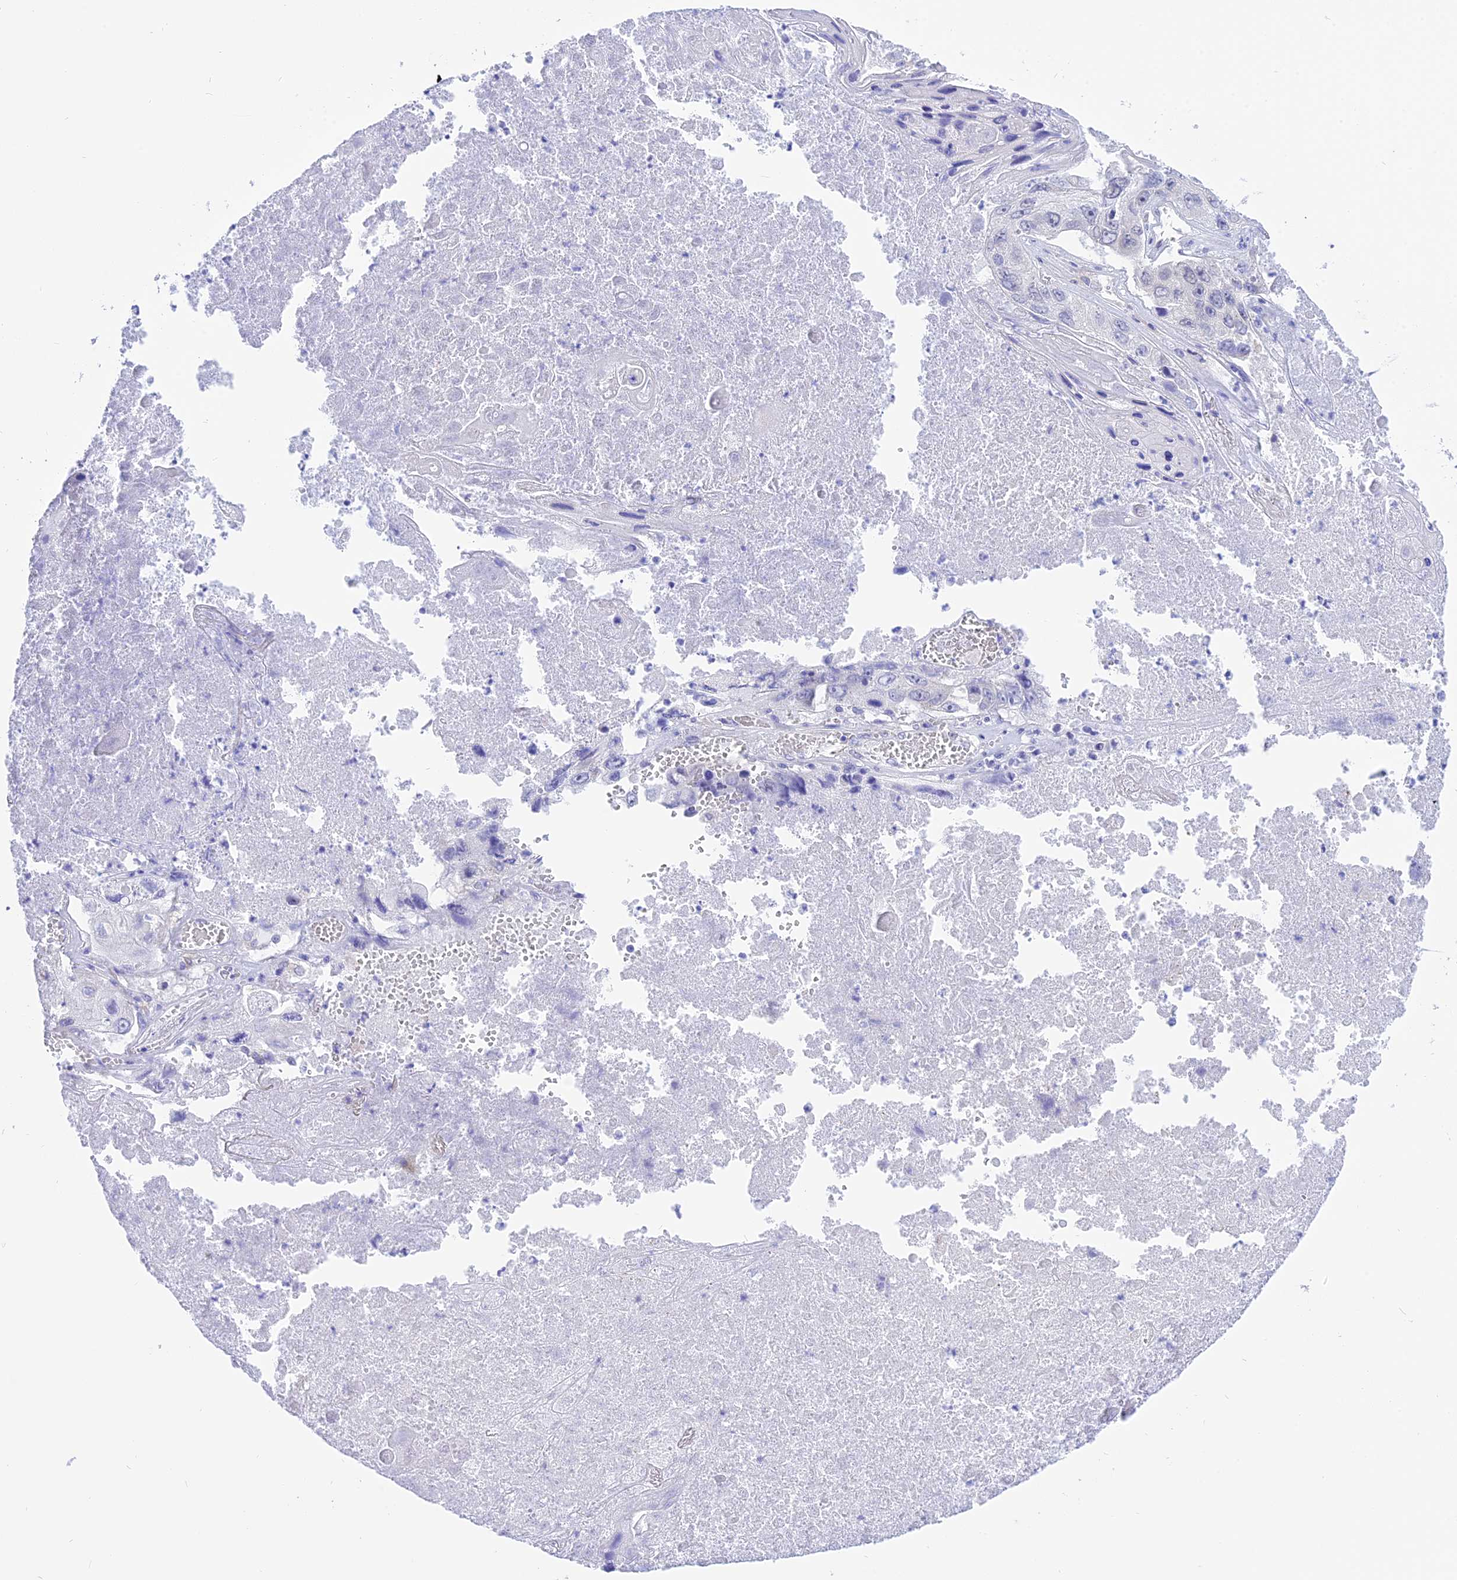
{"staining": {"intensity": "negative", "quantity": "none", "location": "none"}, "tissue": "lung cancer", "cell_type": "Tumor cells", "image_type": "cancer", "snomed": [{"axis": "morphology", "description": "Squamous cell carcinoma, NOS"}, {"axis": "topography", "description": "Lung"}], "caption": "DAB (3,3'-diaminobenzidine) immunohistochemical staining of lung cancer (squamous cell carcinoma) exhibits no significant expression in tumor cells.", "gene": "DCAF16", "patient": {"sex": "male", "age": 61}}